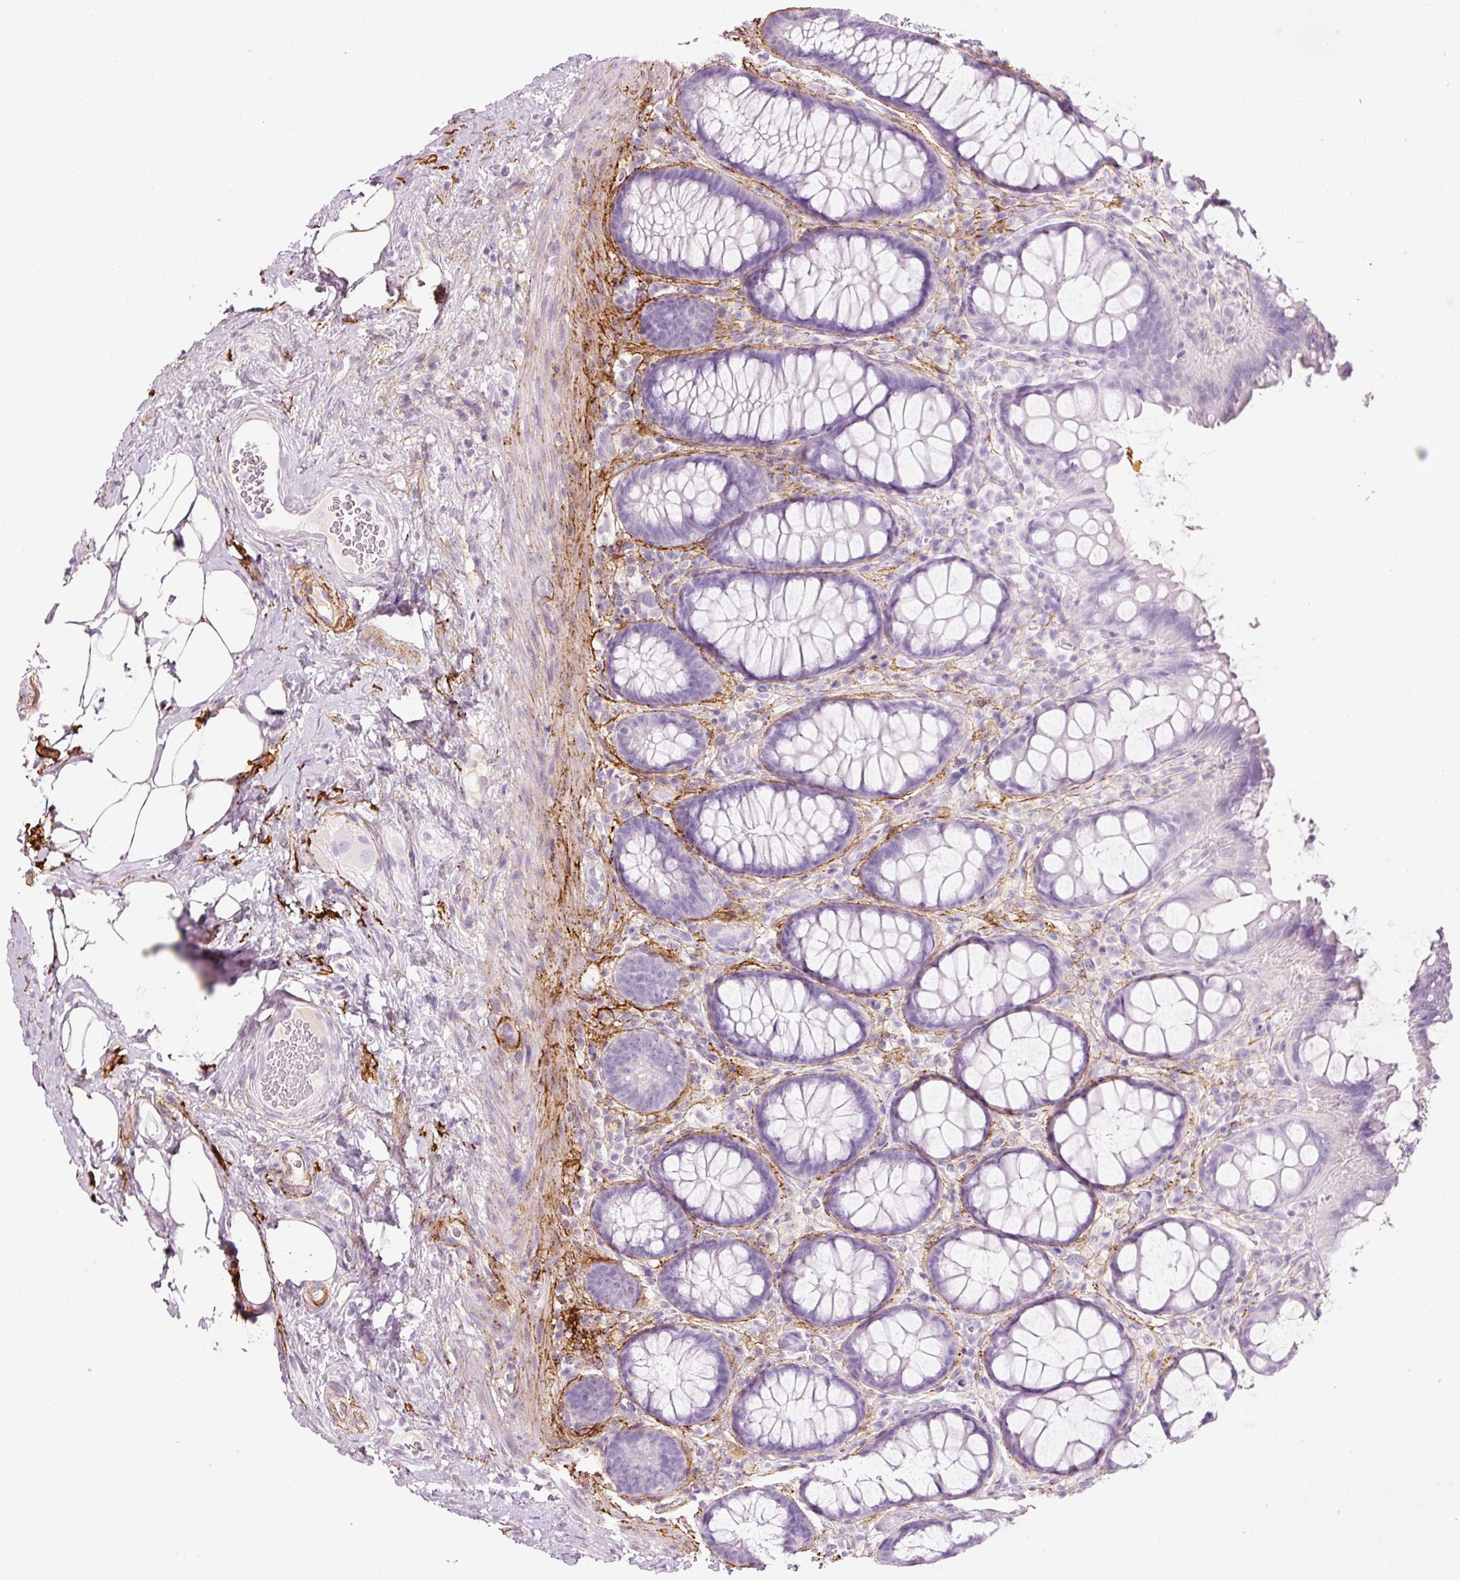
{"staining": {"intensity": "negative", "quantity": "none", "location": "none"}, "tissue": "rectum", "cell_type": "Glandular cells", "image_type": "normal", "snomed": [{"axis": "morphology", "description": "Normal tissue, NOS"}, {"axis": "topography", "description": "Rectum"}], "caption": "This is an immunohistochemistry image of benign rectum. There is no positivity in glandular cells.", "gene": "MFAP4", "patient": {"sex": "female", "age": 67}}